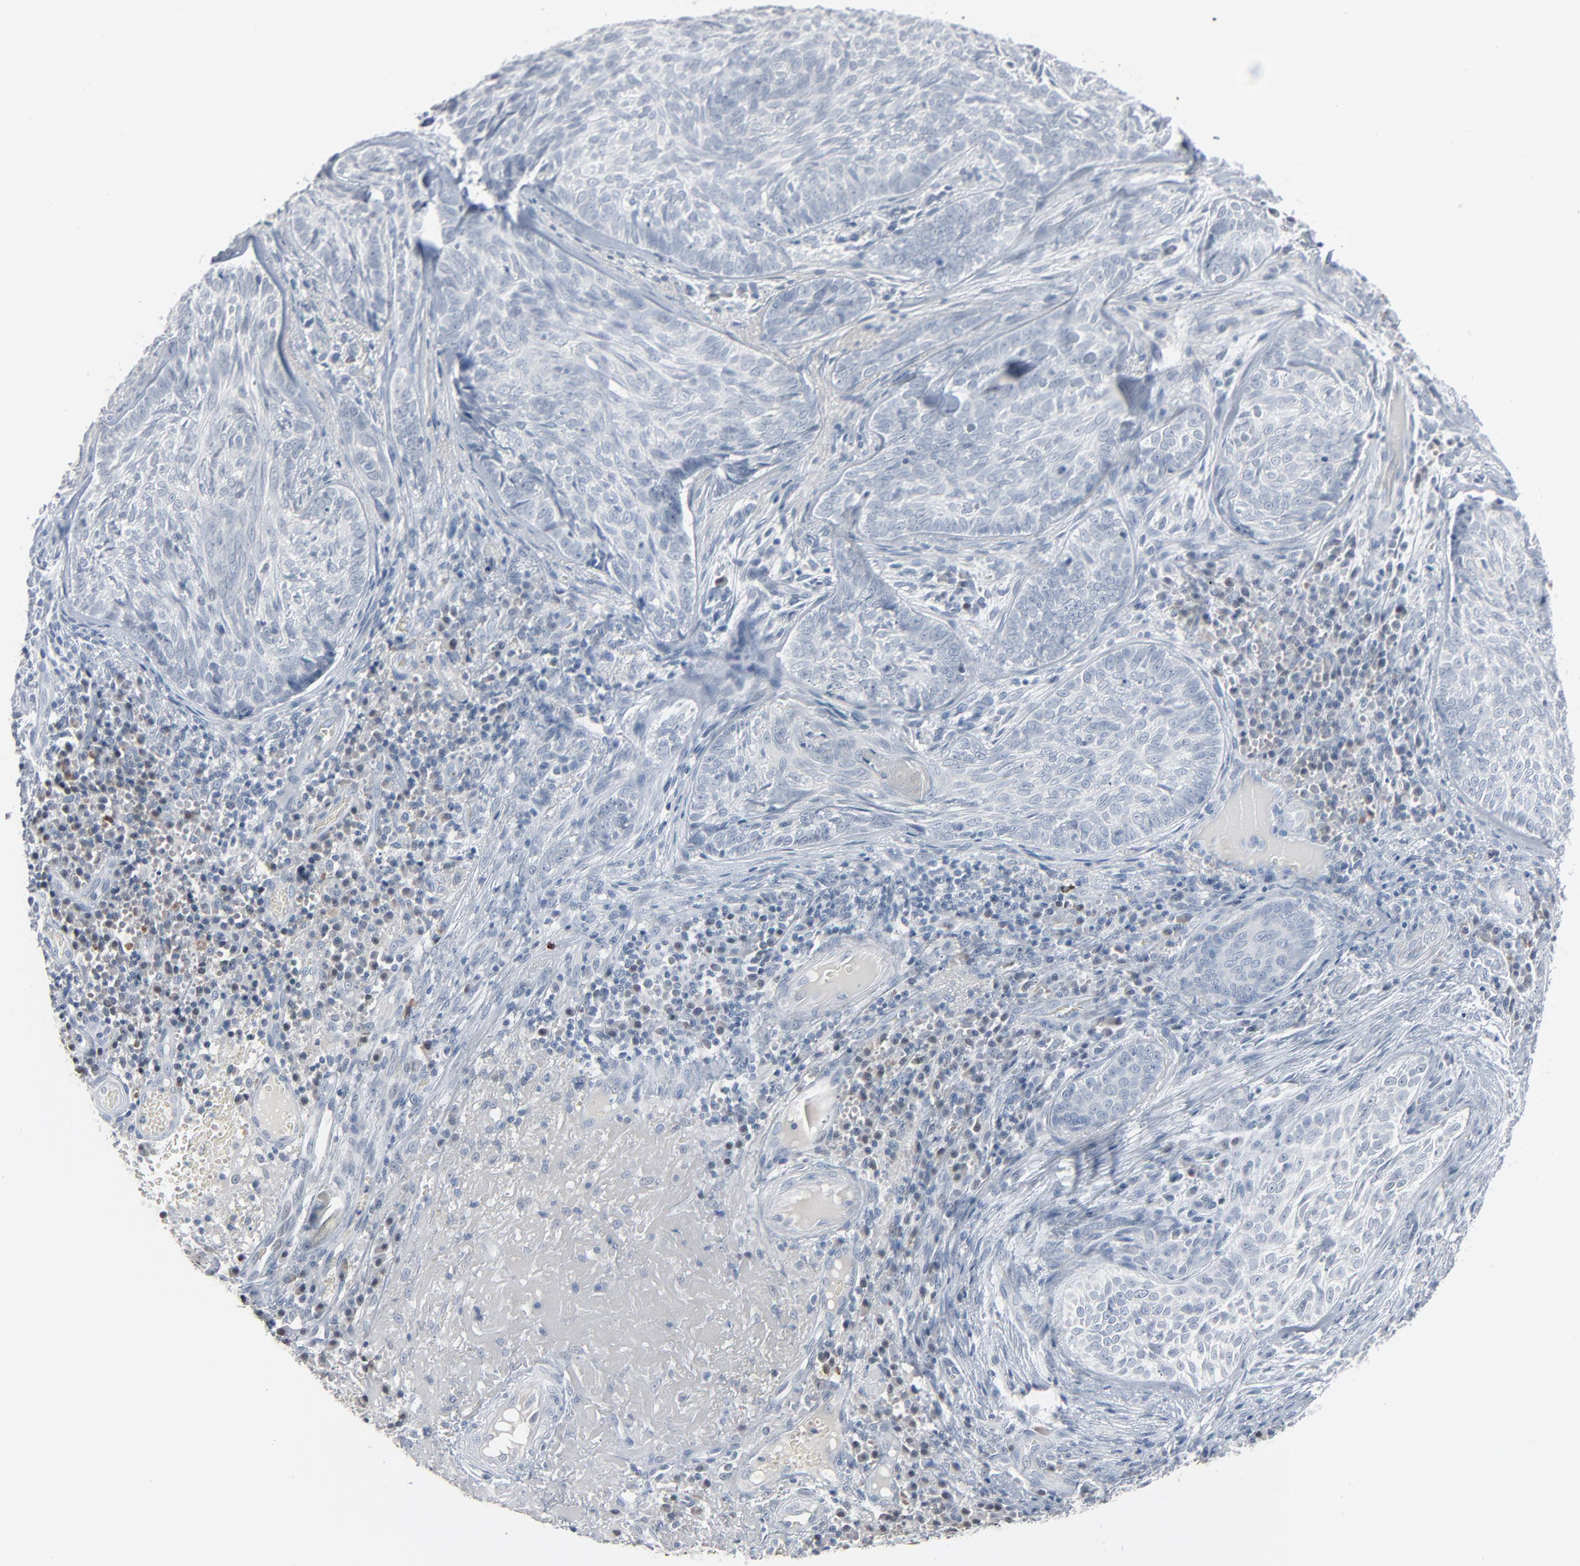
{"staining": {"intensity": "negative", "quantity": "none", "location": "none"}, "tissue": "skin cancer", "cell_type": "Tumor cells", "image_type": "cancer", "snomed": [{"axis": "morphology", "description": "Basal cell carcinoma"}, {"axis": "topography", "description": "Skin"}], "caption": "Tumor cells are negative for protein expression in human skin basal cell carcinoma.", "gene": "SAGE1", "patient": {"sex": "male", "age": 72}}